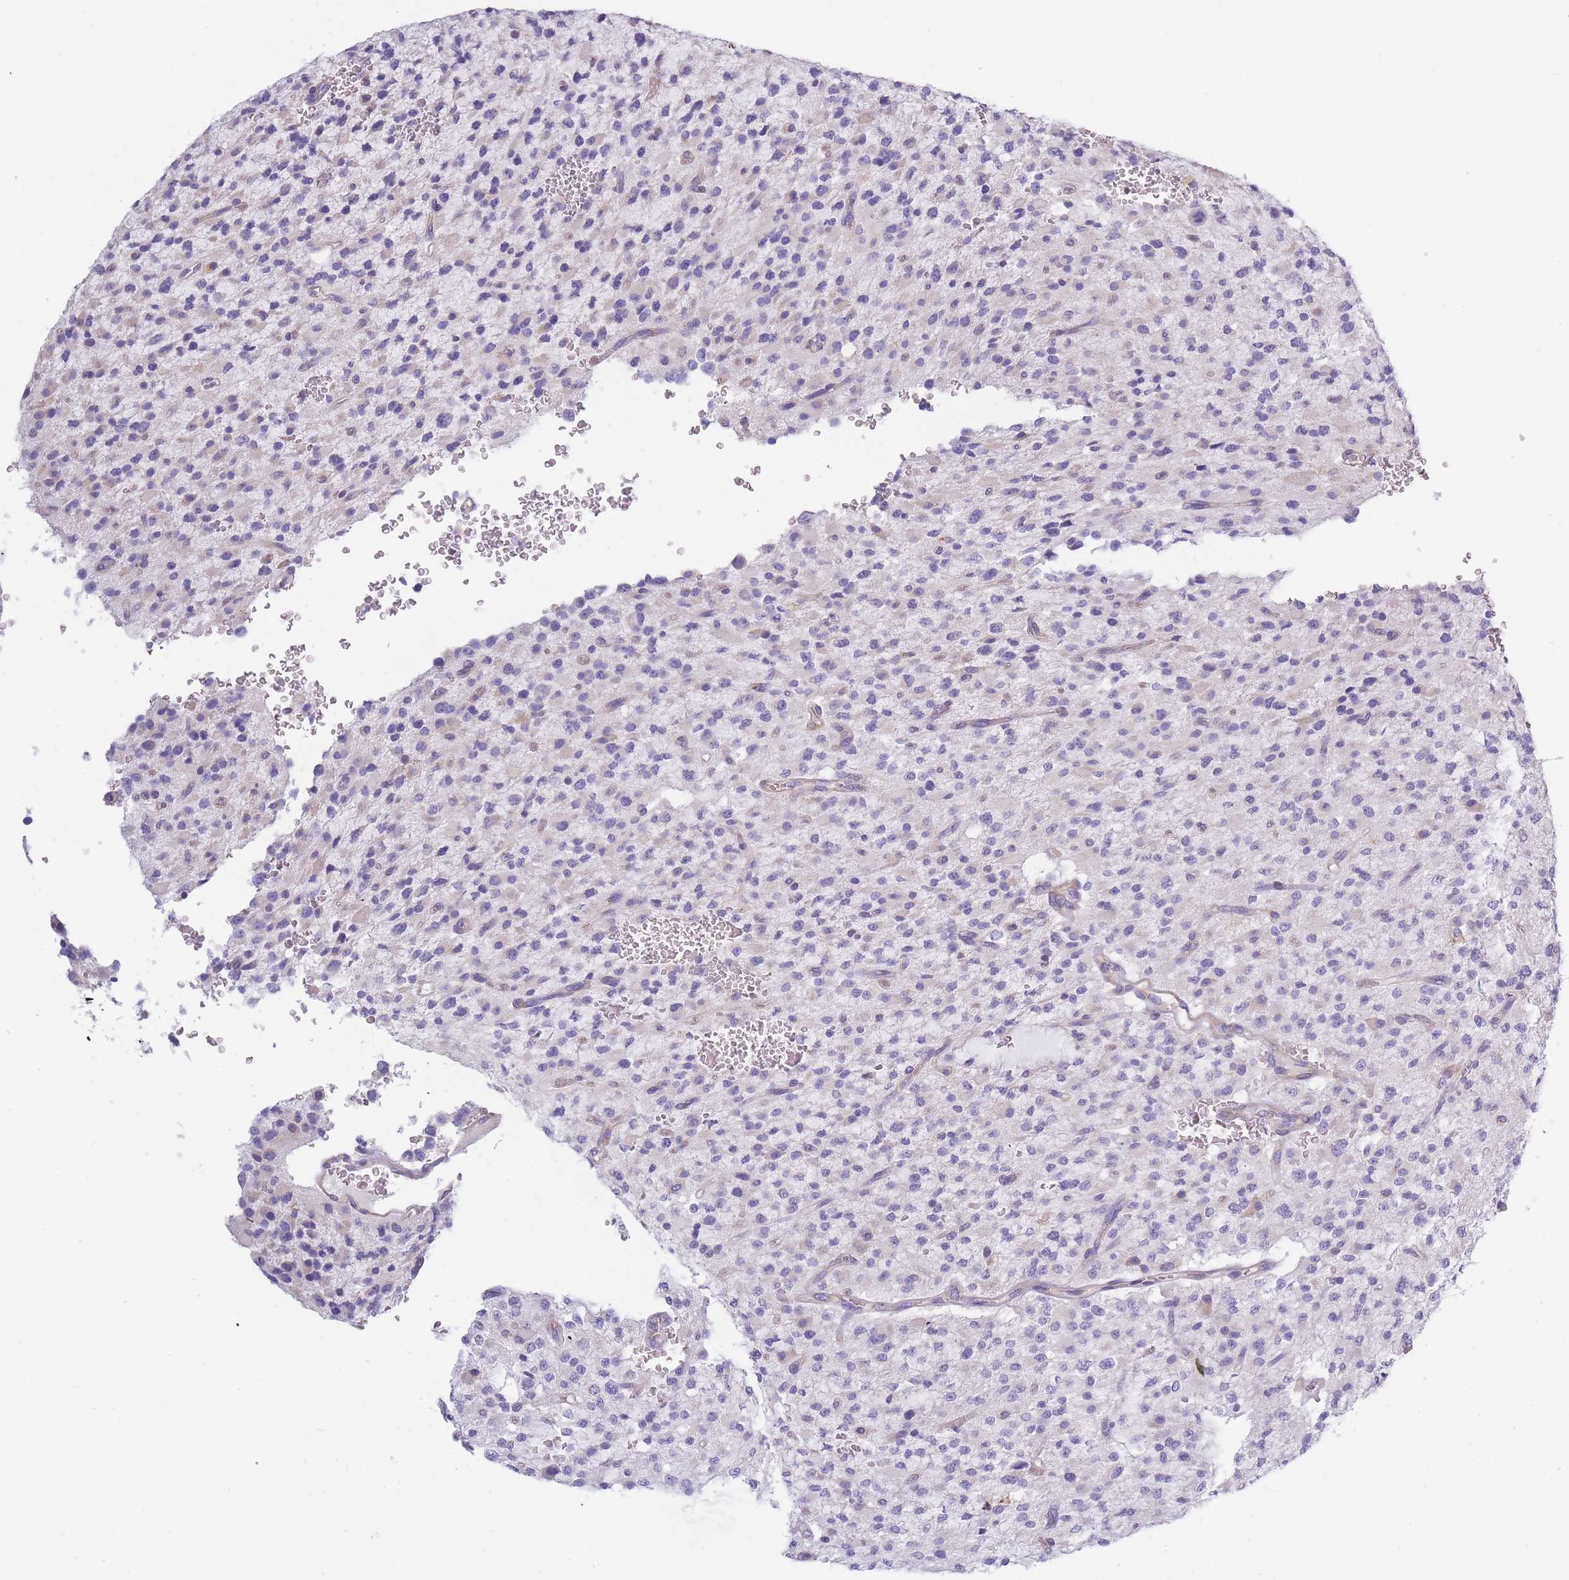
{"staining": {"intensity": "negative", "quantity": "none", "location": "none"}, "tissue": "glioma", "cell_type": "Tumor cells", "image_type": "cancer", "snomed": [{"axis": "morphology", "description": "Glioma, malignant, High grade"}, {"axis": "topography", "description": "Brain"}], "caption": "Glioma stained for a protein using IHC exhibits no staining tumor cells.", "gene": "NDUFAF6", "patient": {"sex": "male", "age": 34}}